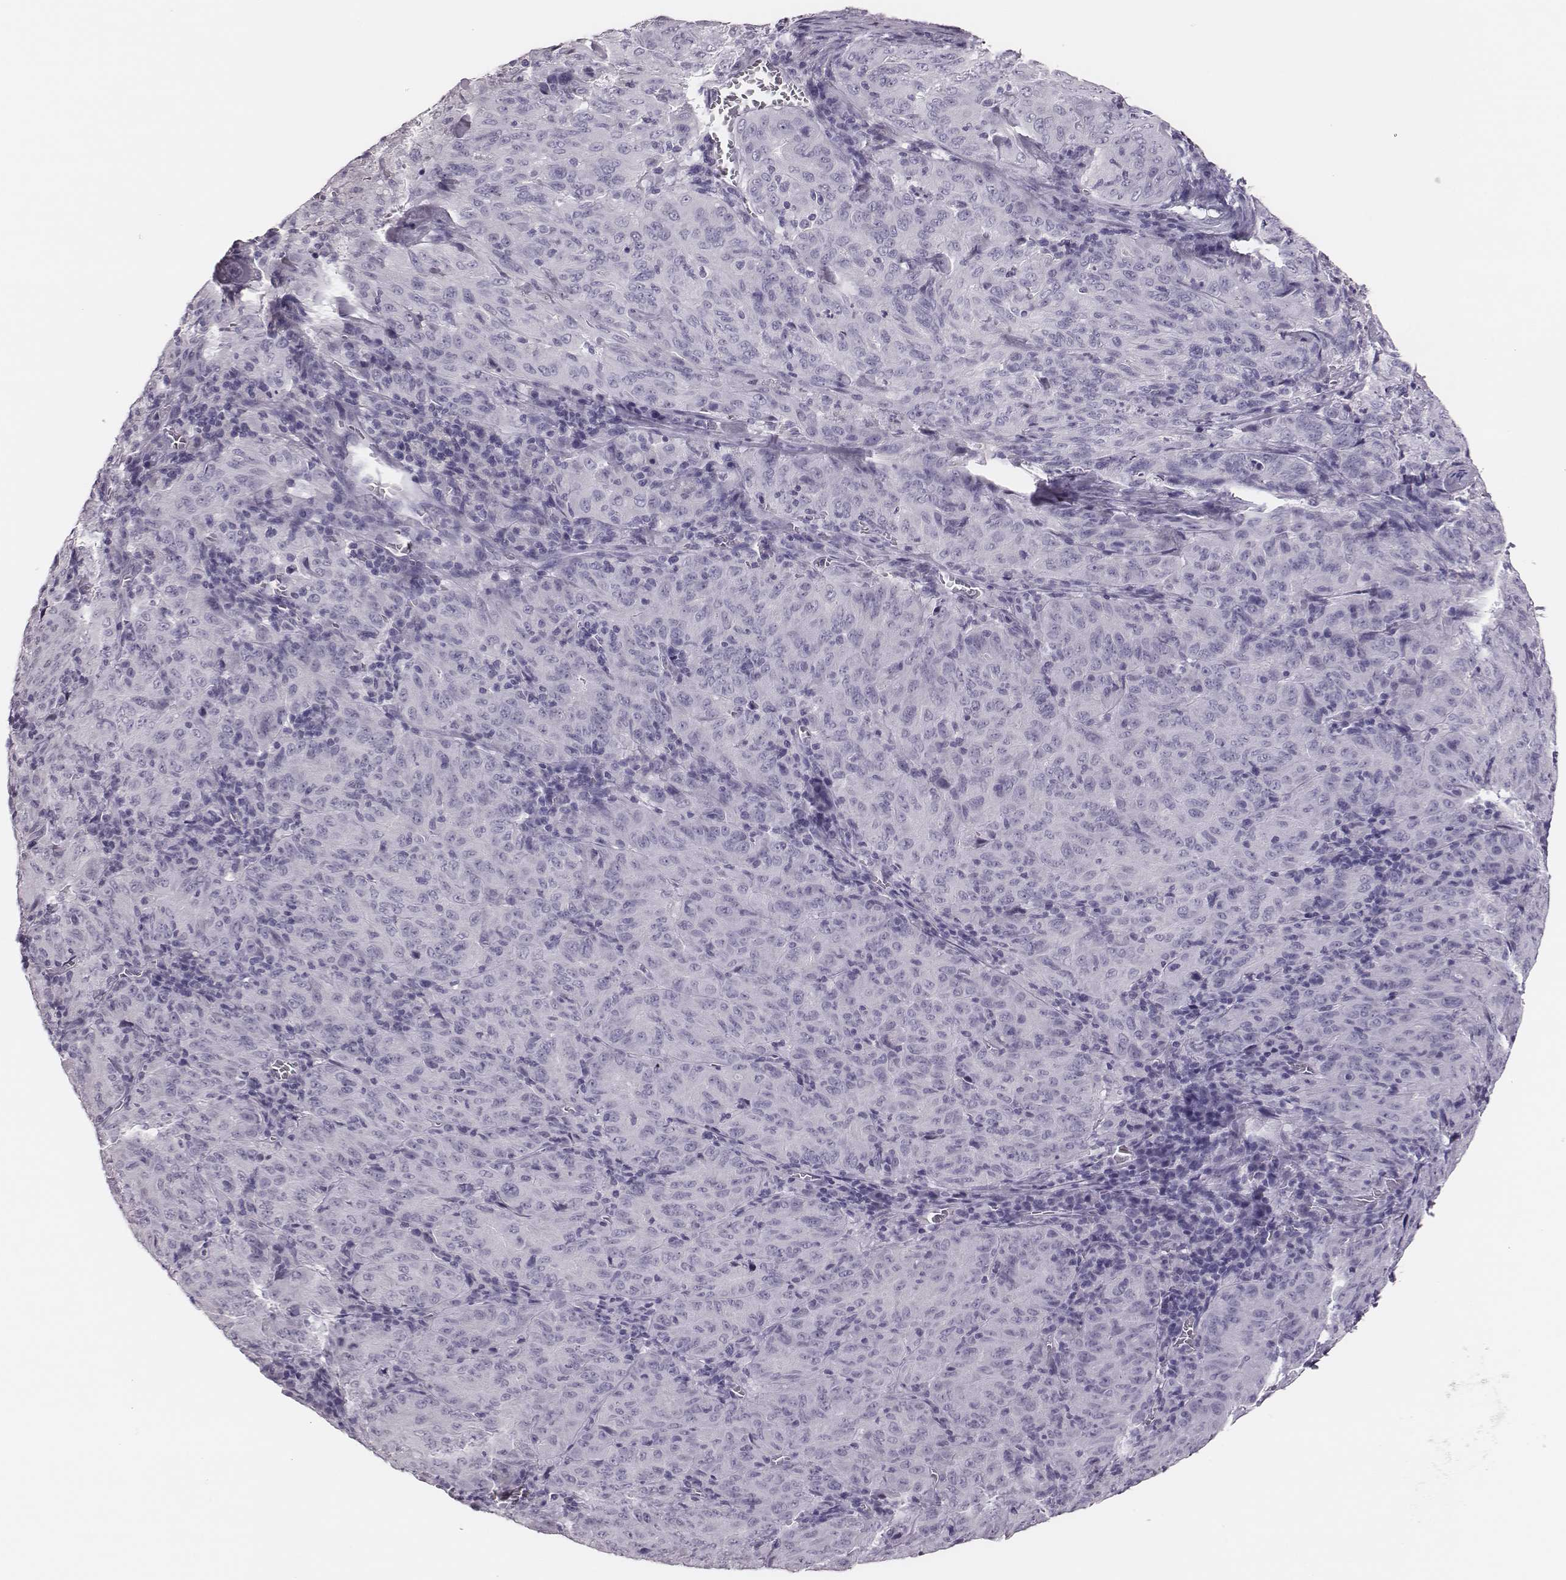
{"staining": {"intensity": "negative", "quantity": "none", "location": "none"}, "tissue": "pancreatic cancer", "cell_type": "Tumor cells", "image_type": "cancer", "snomed": [{"axis": "morphology", "description": "Adenocarcinoma, NOS"}, {"axis": "topography", "description": "Pancreas"}], "caption": "The micrograph reveals no staining of tumor cells in pancreatic adenocarcinoma. Nuclei are stained in blue.", "gene": "H1-6", "patient": {"sex": "male", "age": 63}}